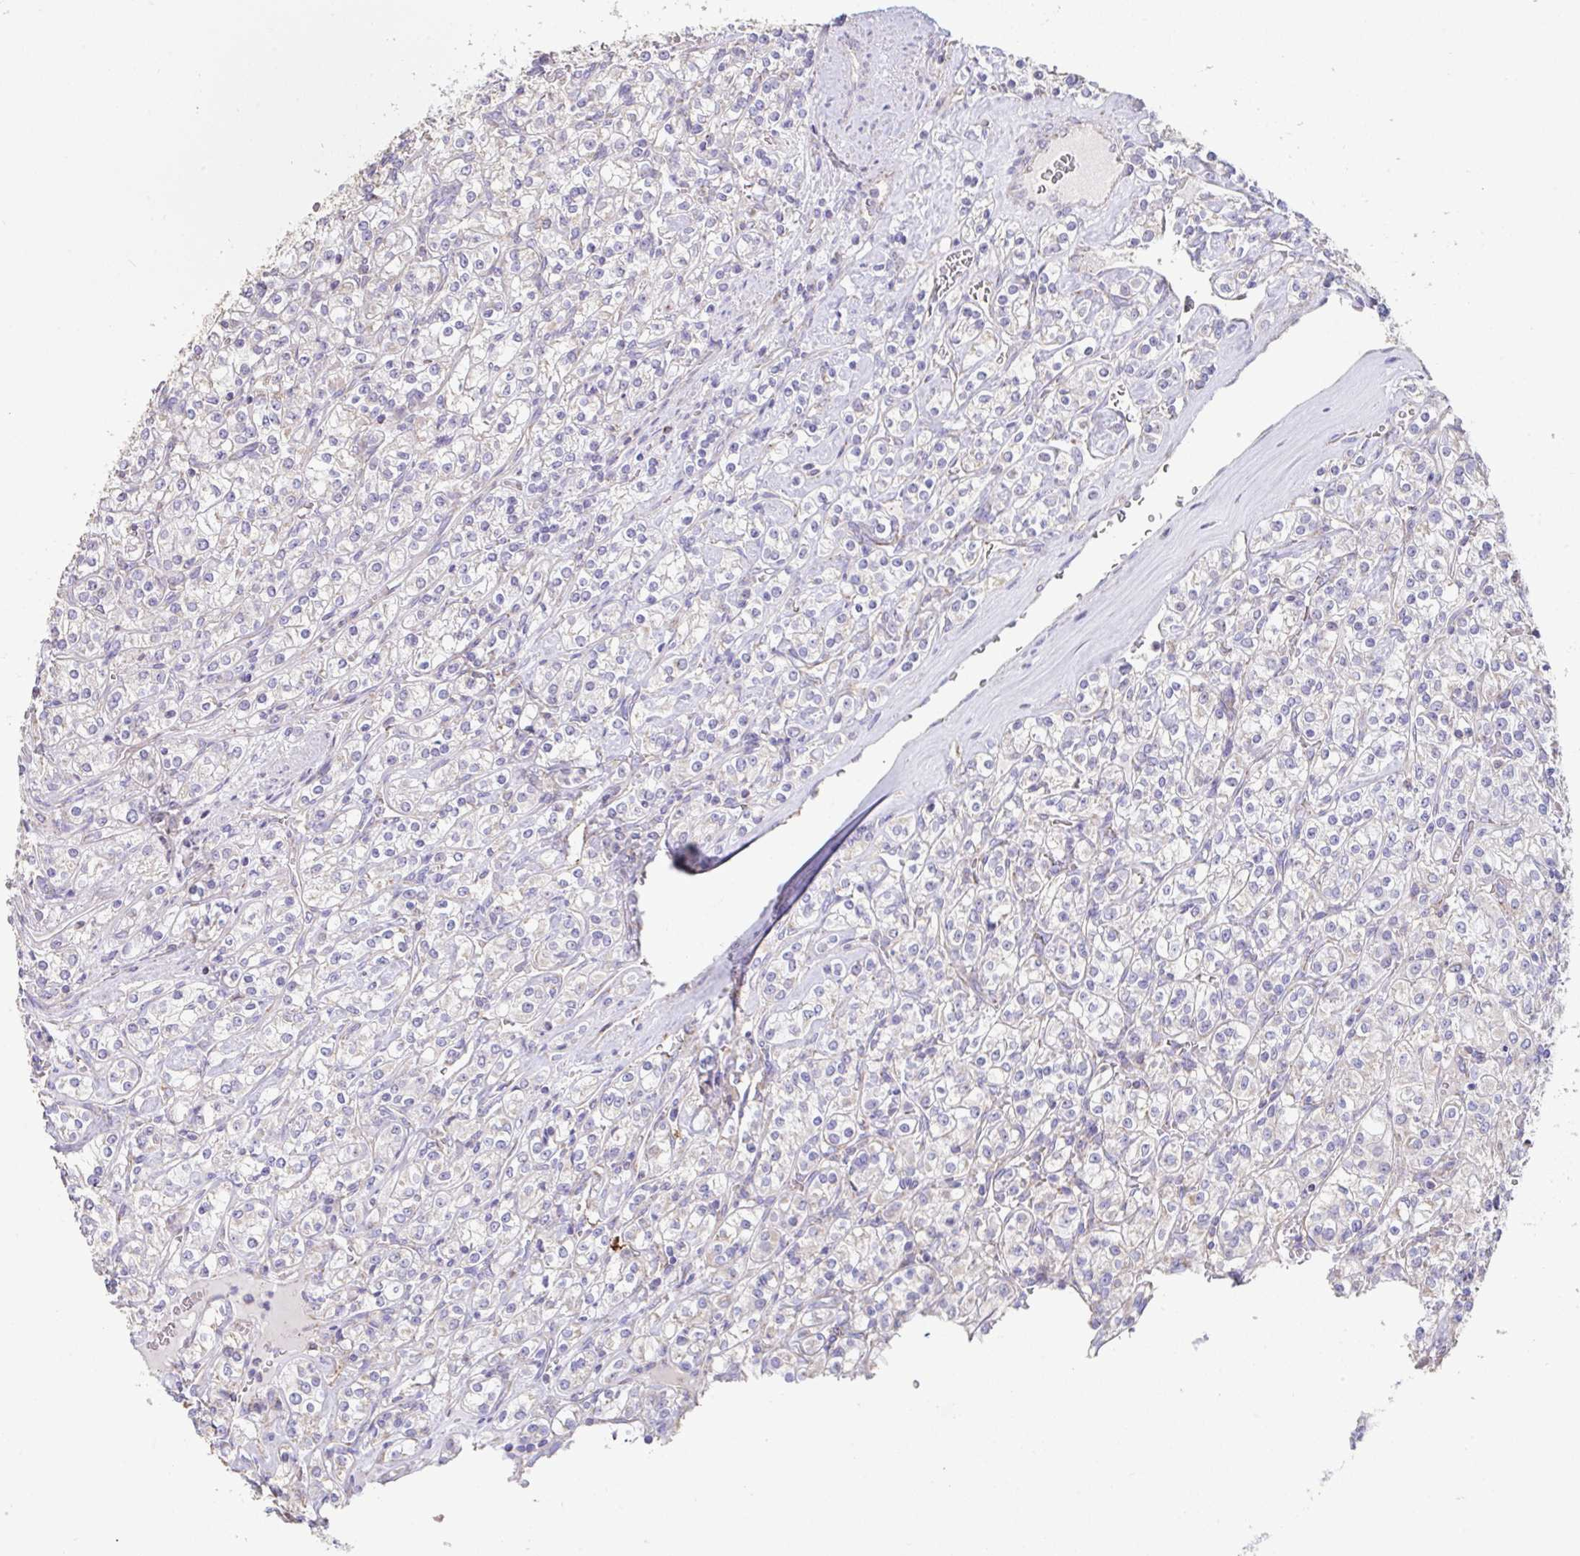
{"staining": {"intensity": "negative", "quantity": "none", "location": "none"}, "tissue": "renal cancer", "cell_type": "Tumor cells", "image_type": "cancer", "snomed": [{"axis": "morphology", "description": "Adenocarcinoma, NOS"}, {"axis": "topography", "description": "Kidney"}], "caption": "This micrograph is of renal adenocarcinoma stained with immunohistochemistry (IHC) to label a protein in brown with the nuclei are counter-stained blue. There is no expression in tumor cells.", "gene": "DOK7", "patient": {"sex": "male", "age": 77}}